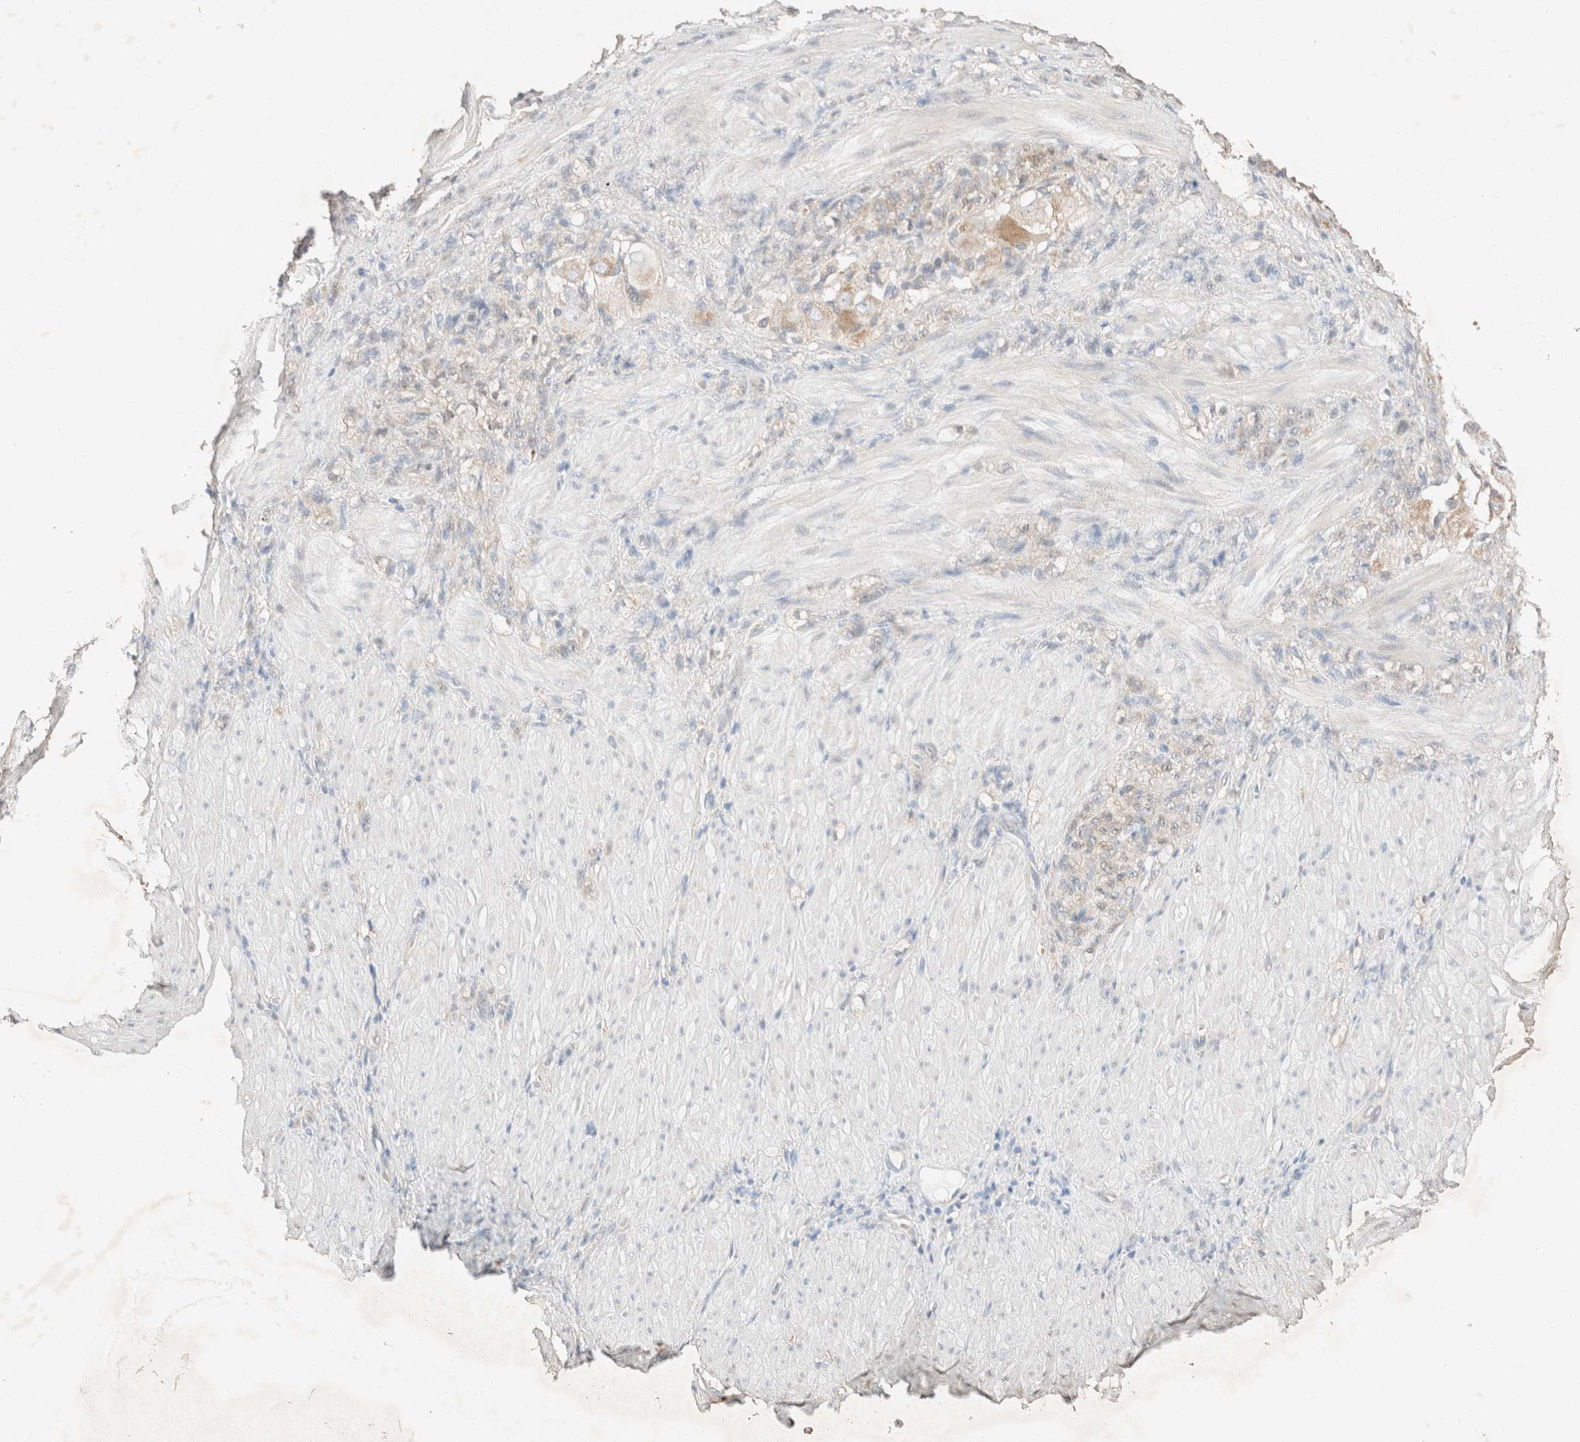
{"staining": {"intensity": "weak", "quantity": ">75%", "location": "cytoplasmic/membranous"}, "tissue": "stomach cancer", "cell_type": "Tumor cells", "image_type": "cancer", "snomed": [{"axis": "morphology", "description": "Normal tissue, NOS"}, {"axis": "morphology", "description": "Adenocarcinoma, NOS"}, {"axis": "topography", "description": "Stomach"}], "caption": "An immunohistochemistry histopathology image of neoplastic tissue is shown. Protein staining in brown shows weak cytoplasmic/membranous positivity in stomach cancer within tumor cells. (IHC, brightfield microscopy, high magnification).", "gene": "TUBD1", "patient": {"sex": "male", "age": 82}}